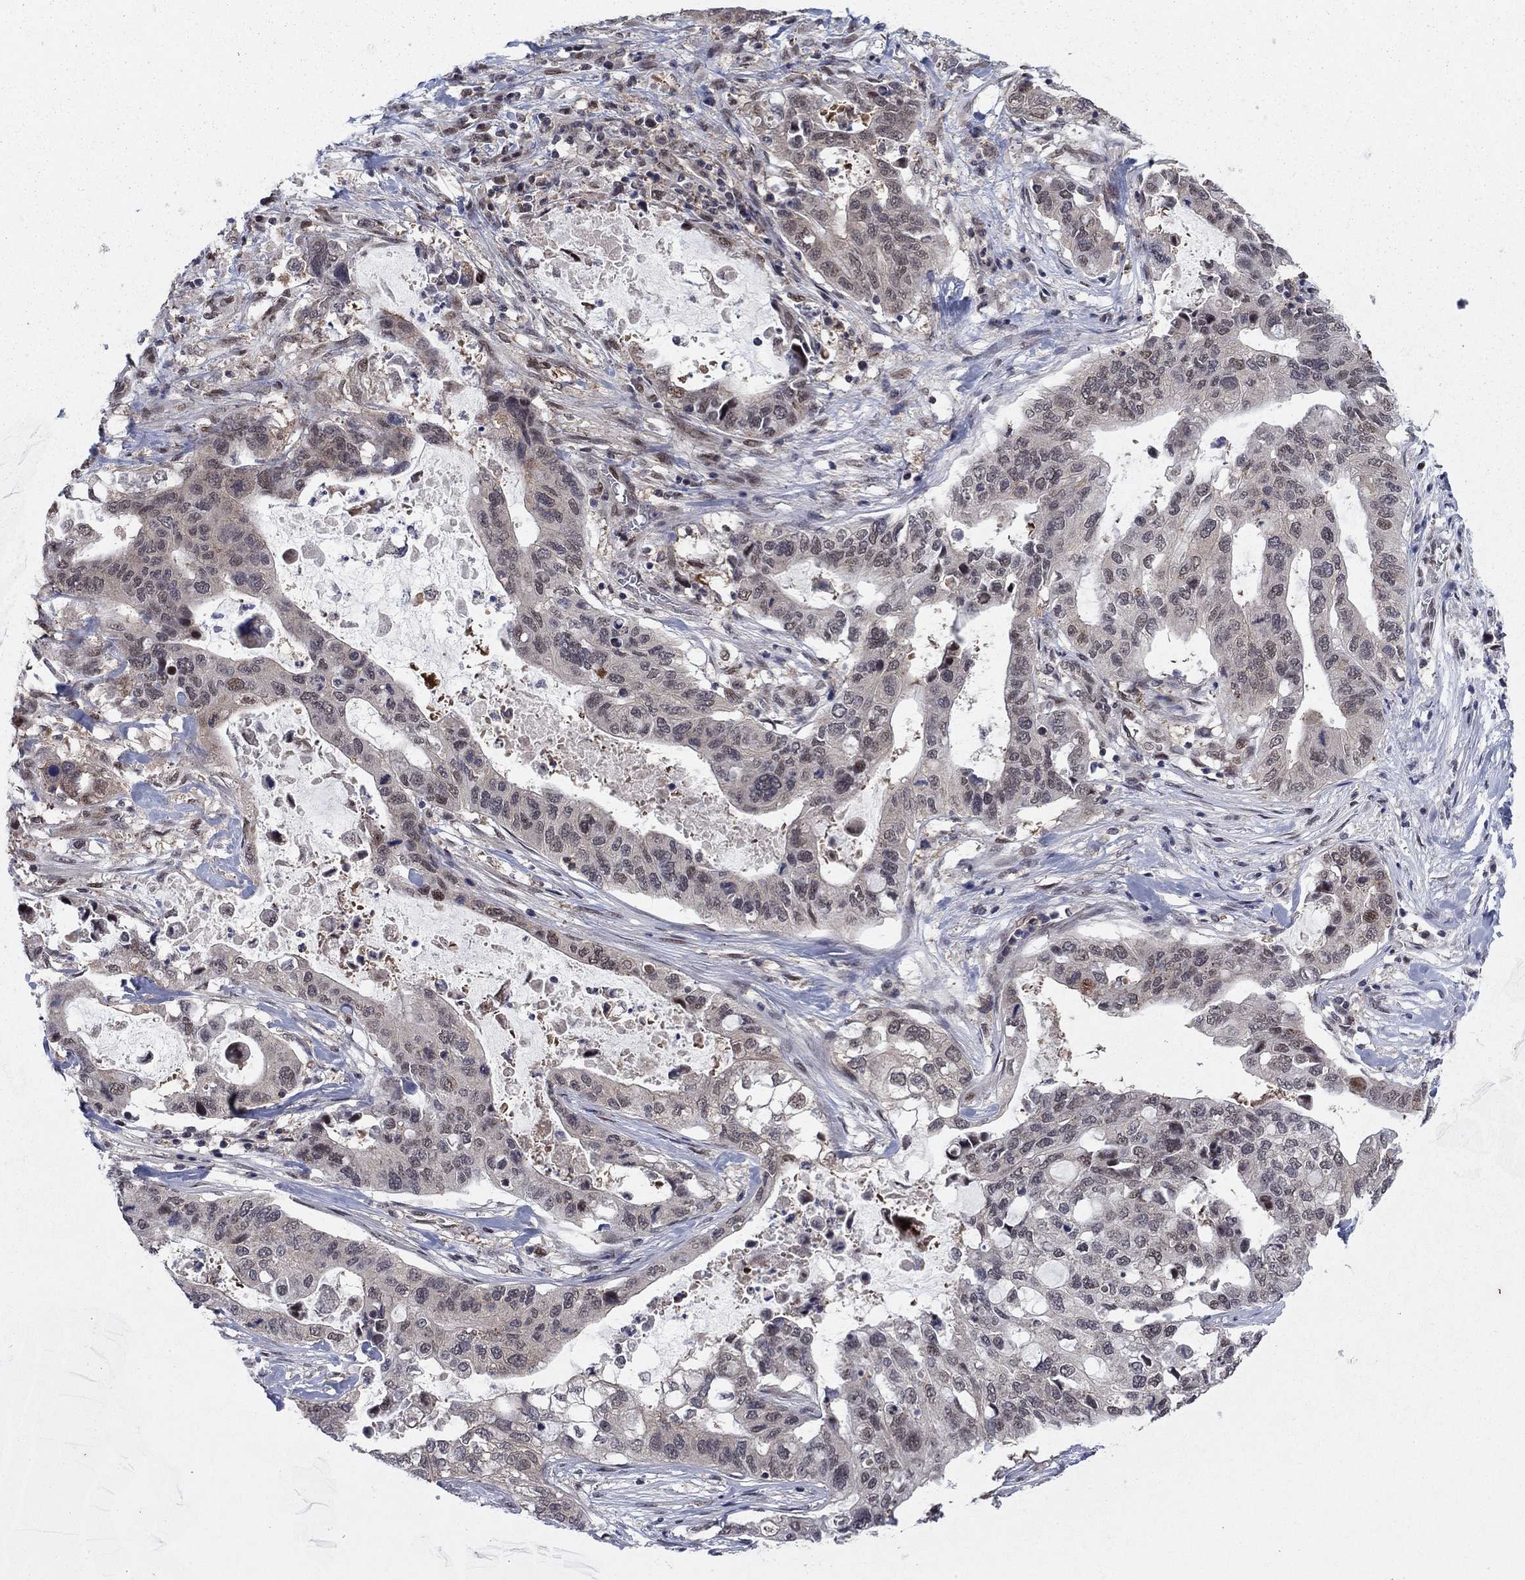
{"staining": {"intensity": "weak", "quantity": "25%-75%", "location": "cytoplasmic/membranous"}, "tissue": "stomach cancer", "cell_type": "Tumor cells", "image_type": "cancer", "snomed": [{"axis": "morphology", "description": "Adenocarcinoma, NOS"}, {"axis": "topography", "description": "Stomach"}], "caption": "The image demonstrates a brown stain indicating the presence of a protein in the cytoplasmic/membranous of tumor cells in adenocarcinoma (stomach).", "gene": "PSMC1", "patient": {"sex": "male", "age": 54}}